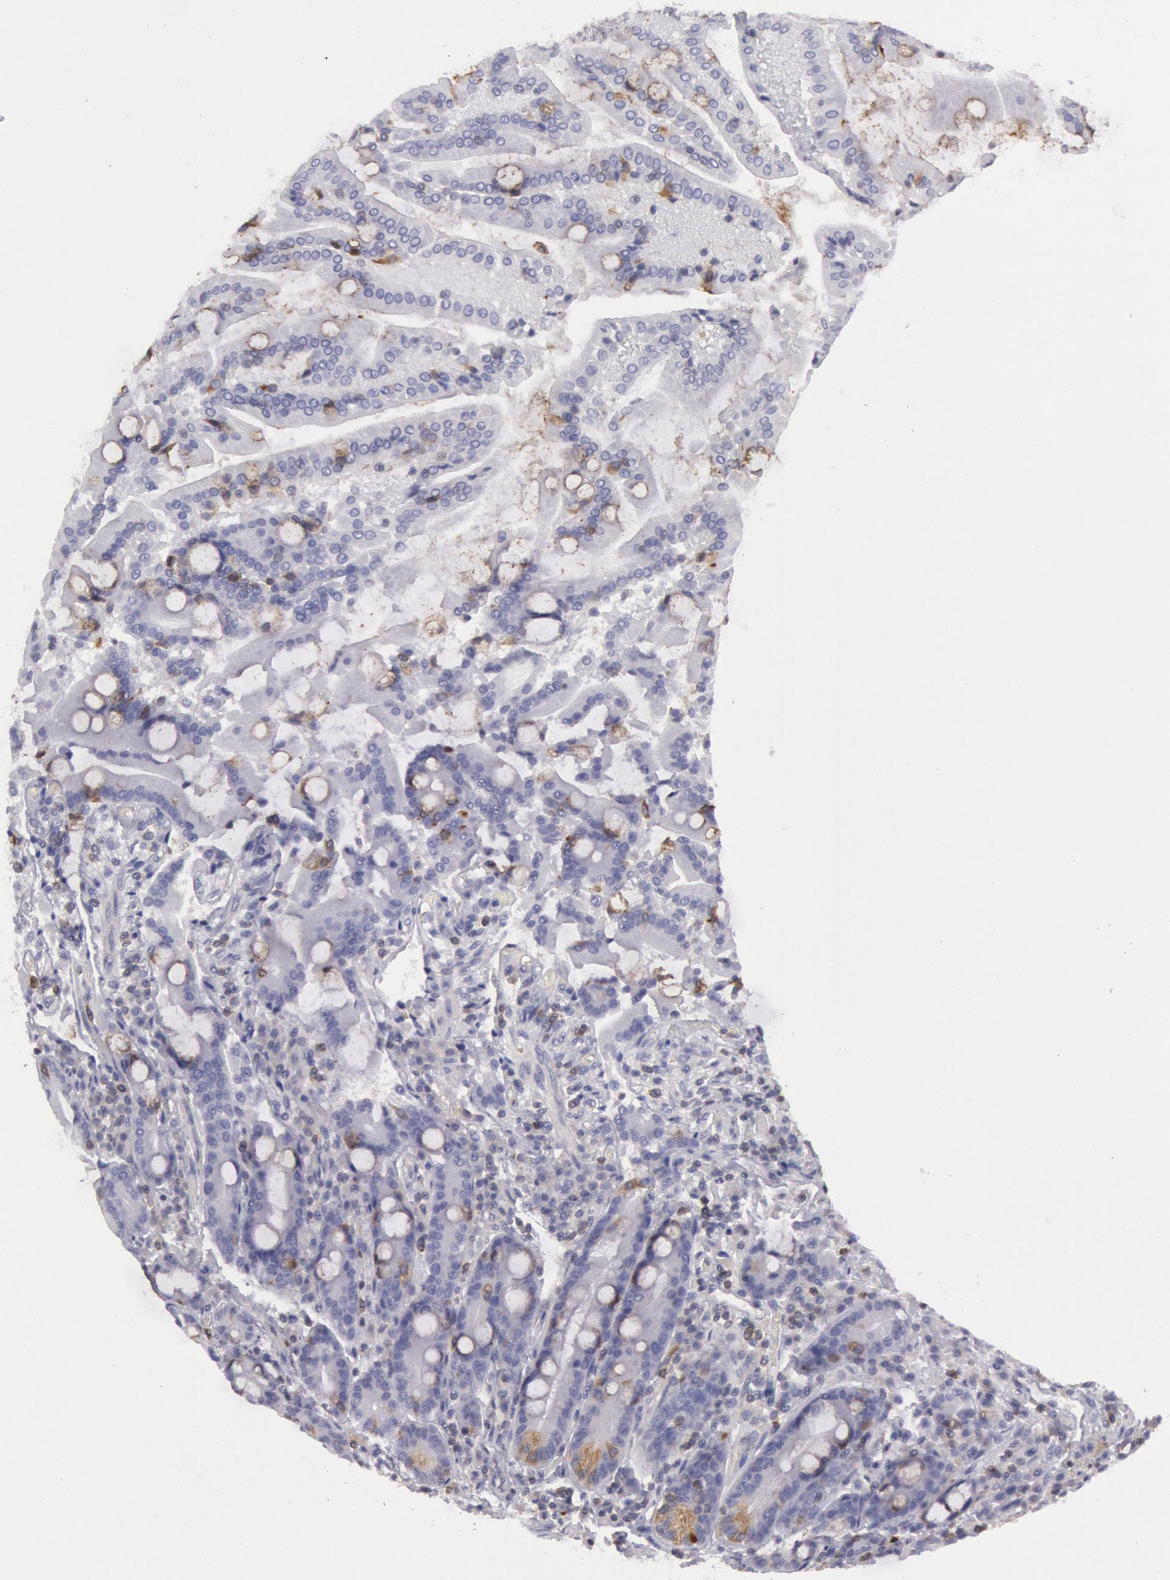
{"staining": {"intensity": "weak", "quantity": "<25%", "location": "cytoplasmic/membranous"}, "tissue": "duodenum", "cell_type": "Glandular cells", "image_type": "normal", "snomed": [{"axis": "morphology", "description": "Normal tissue, NOS"}, {"axis": "topography", "description": "Duodenum"}], "caption": "Glandular cells show no significant staining in unremarkable duodenum. (Brightfield microscopy of DAB IHC at high magnification).", "gene": "RAB27A", "patient": {"sex": "female", "age": 64}}